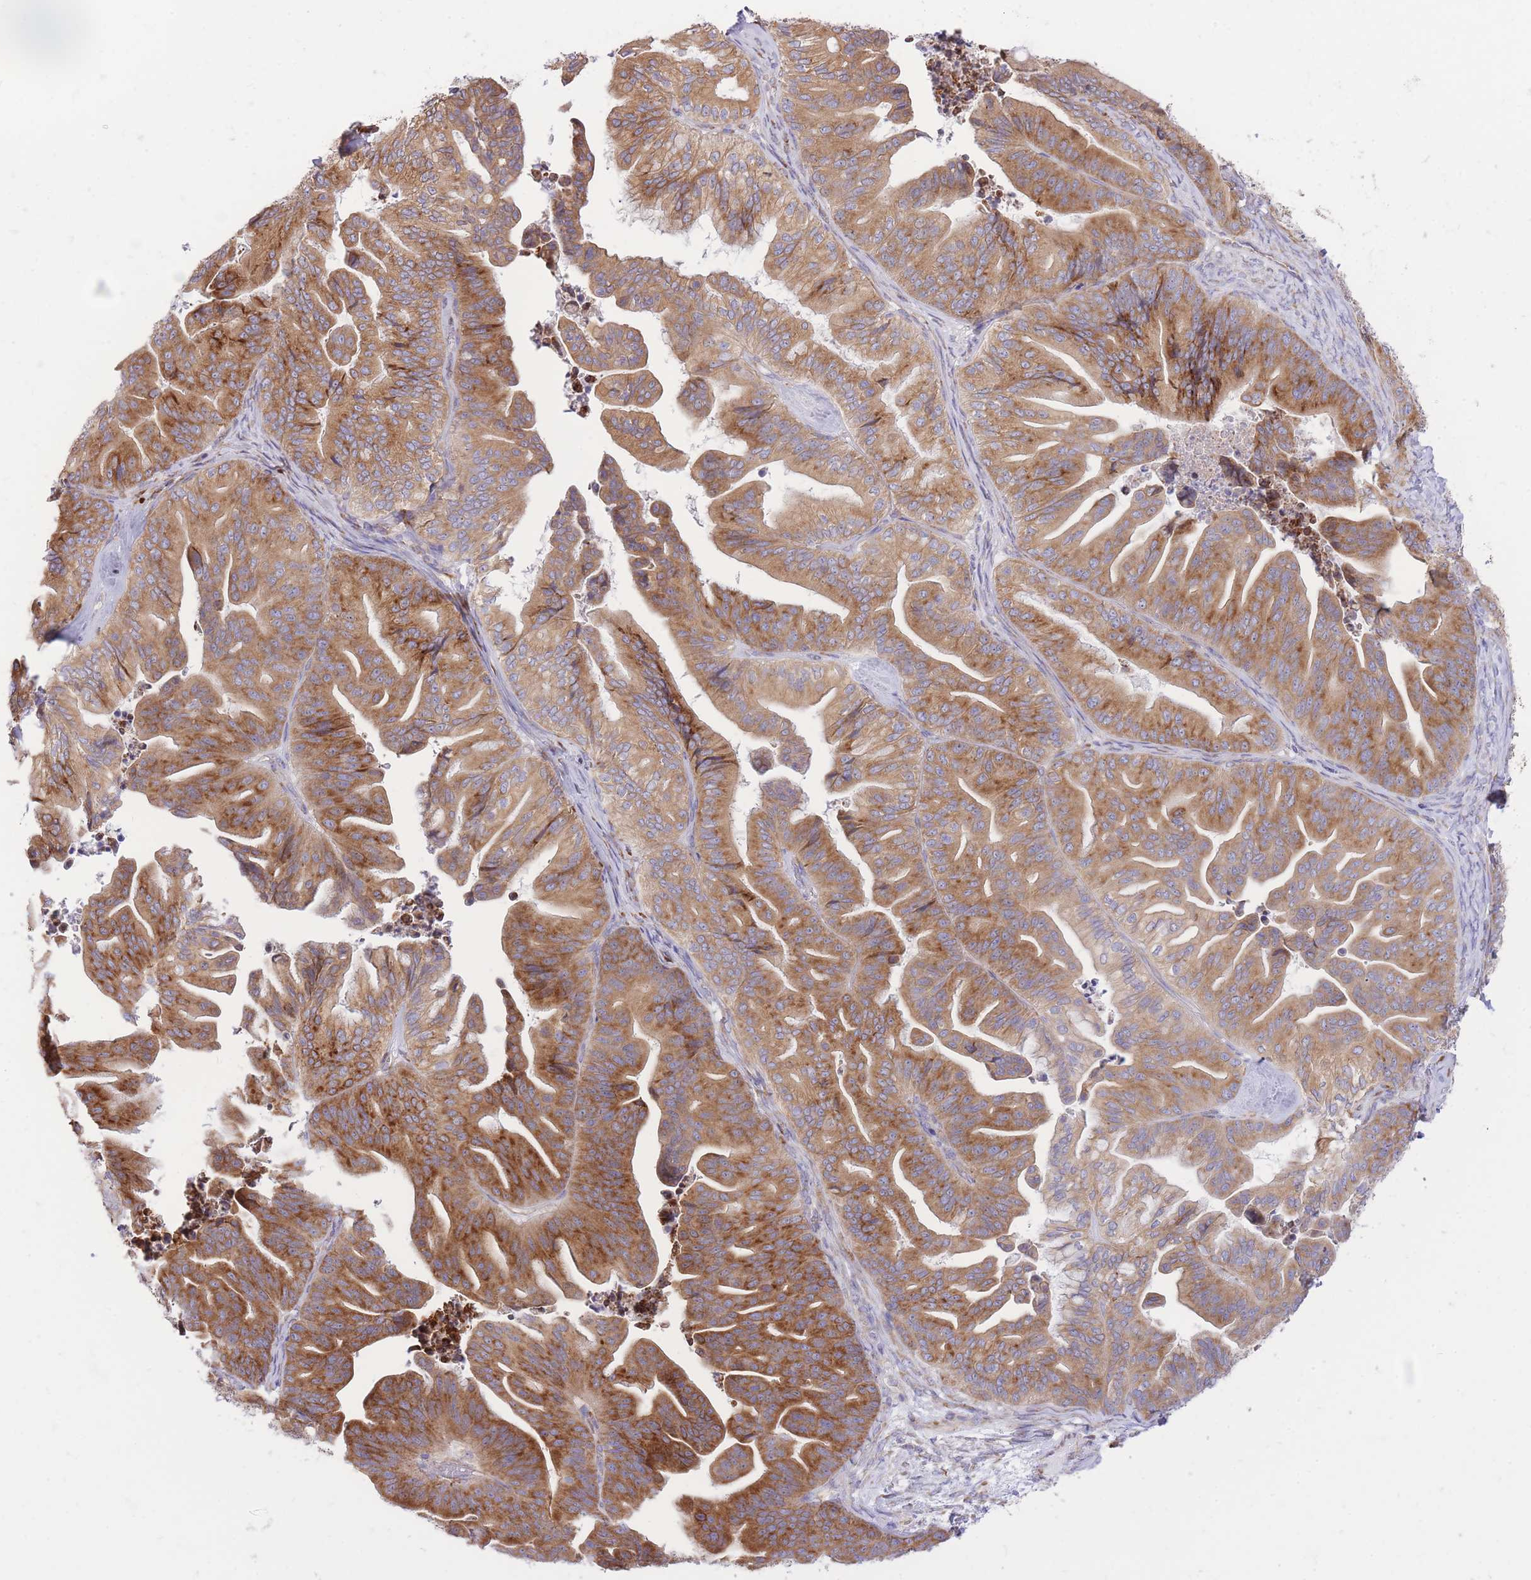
{"staining": {"intensity": "moderate", "quantity": ">75%", "location": "cytoplasmic/membranous"}, "tissue": "ovarian cancer", "cell_type": "Tumor cells", "image_type": "cancer", "snomed": [{"axis": "morphology", "description": "Cystadenocarcinoma, mucinous, NOS"}, {"axis": "topography", "description": "Ovary"}], "caption": "Protein analysis of ovarian cancer (mucinous cystadenocarcinoma) tissue exhibits moderate cytoplasmic/membranous expression in about >75% of tumor cells.", "gene": "GBP7", "patient": {"sex": "female", "age": 67}}